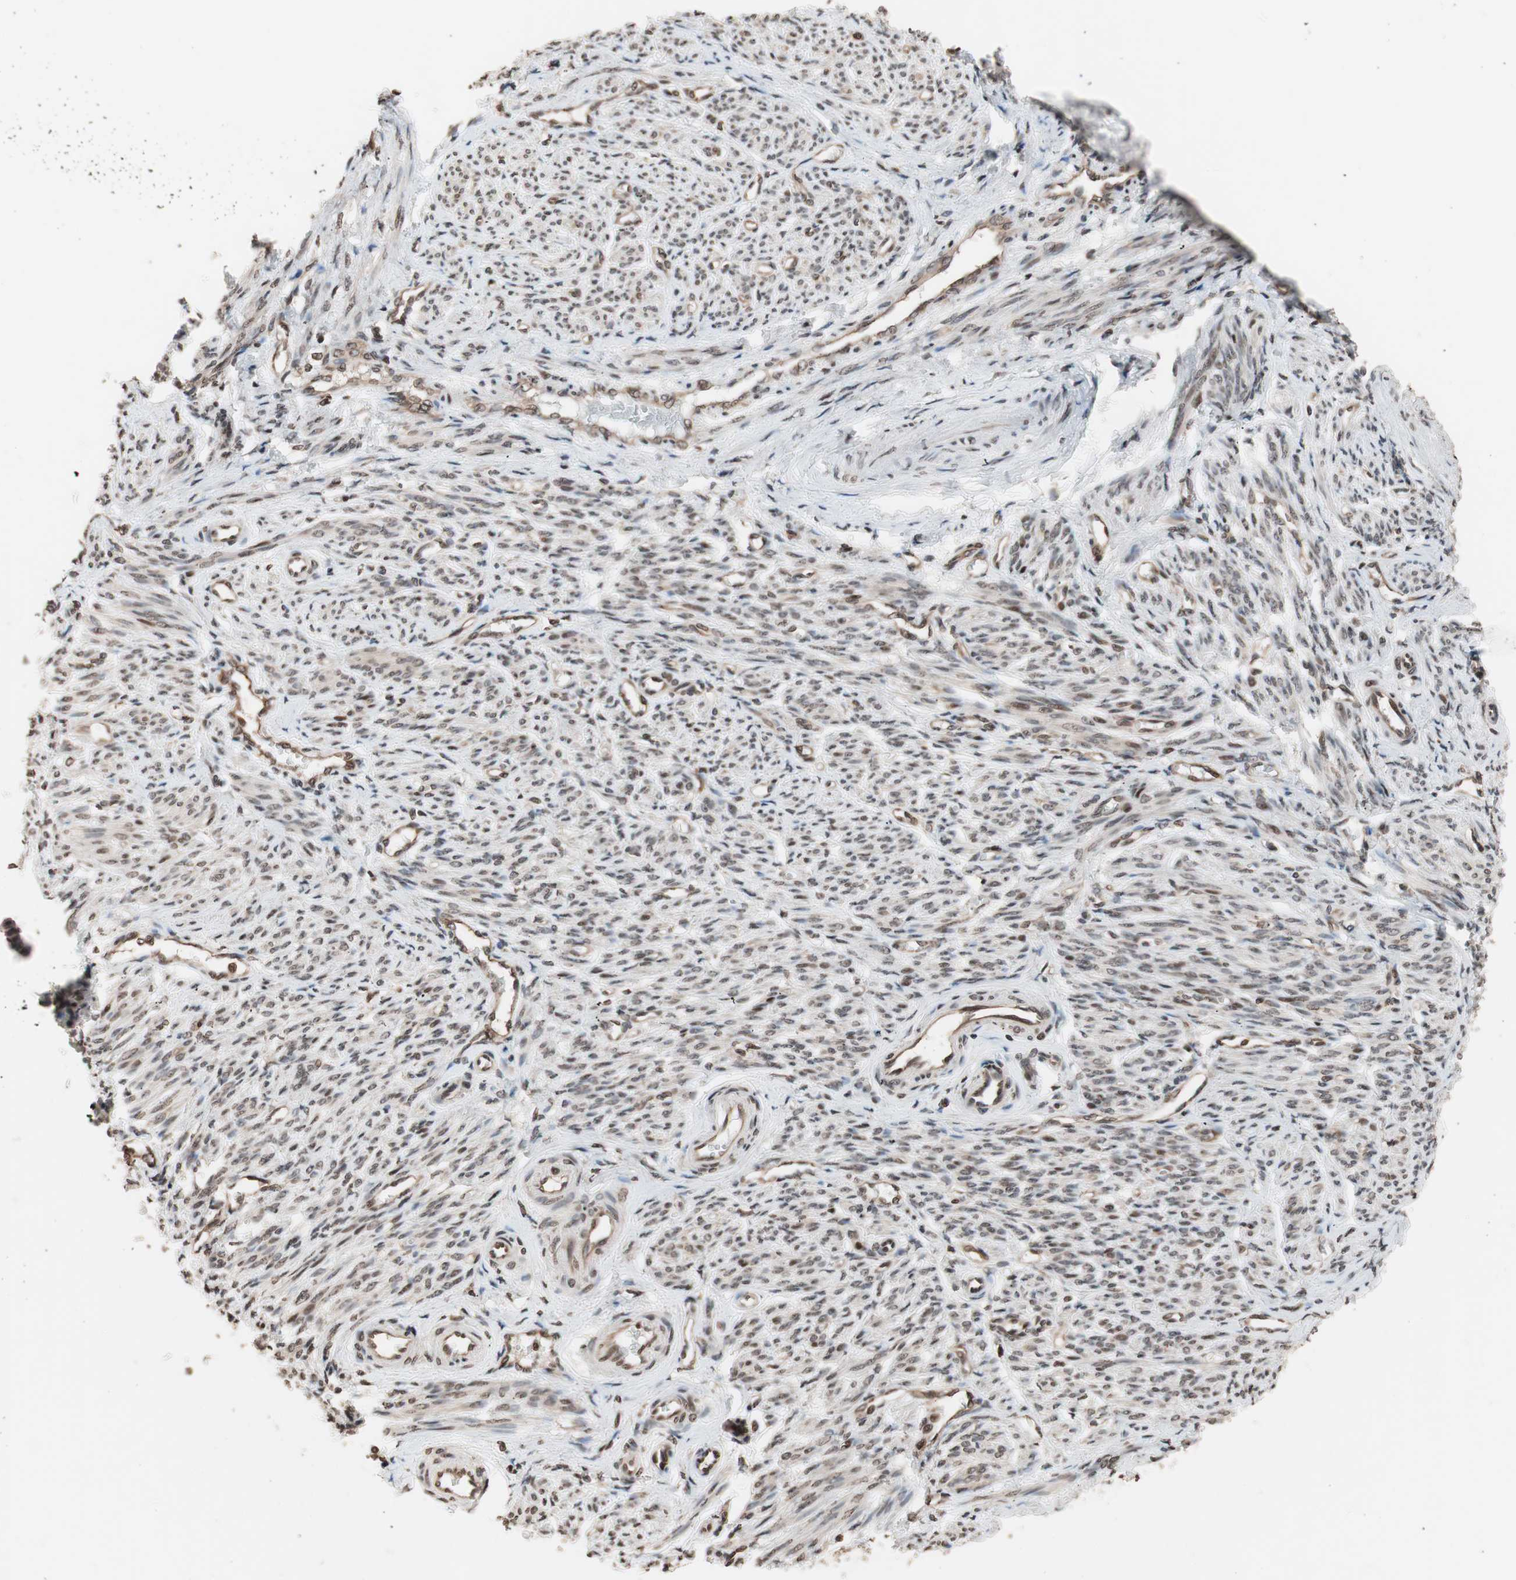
{"staining": {"intensity": "moderate", "quantity": "25%-75%", "location": "nuclear"}, "tissue": "smooth muscle", "cell_type": "Smooth muscle cells", "image_type": "normal", "snomed": [{"axis": "morphology", "description": "Normal tissue, NOS"}, {"axis": "topography", "description": "Smooth muscle"}], "caption": "A brown stain shows moderate nuclear positivity of a protein in smooth muscle cells of normal smooth muscle. Immunohistochemistry stains the protein in brown and the nuclei are stained blue.", "gene": "ZFC3H1", "patient": {"sex": "female", "age": 65}}